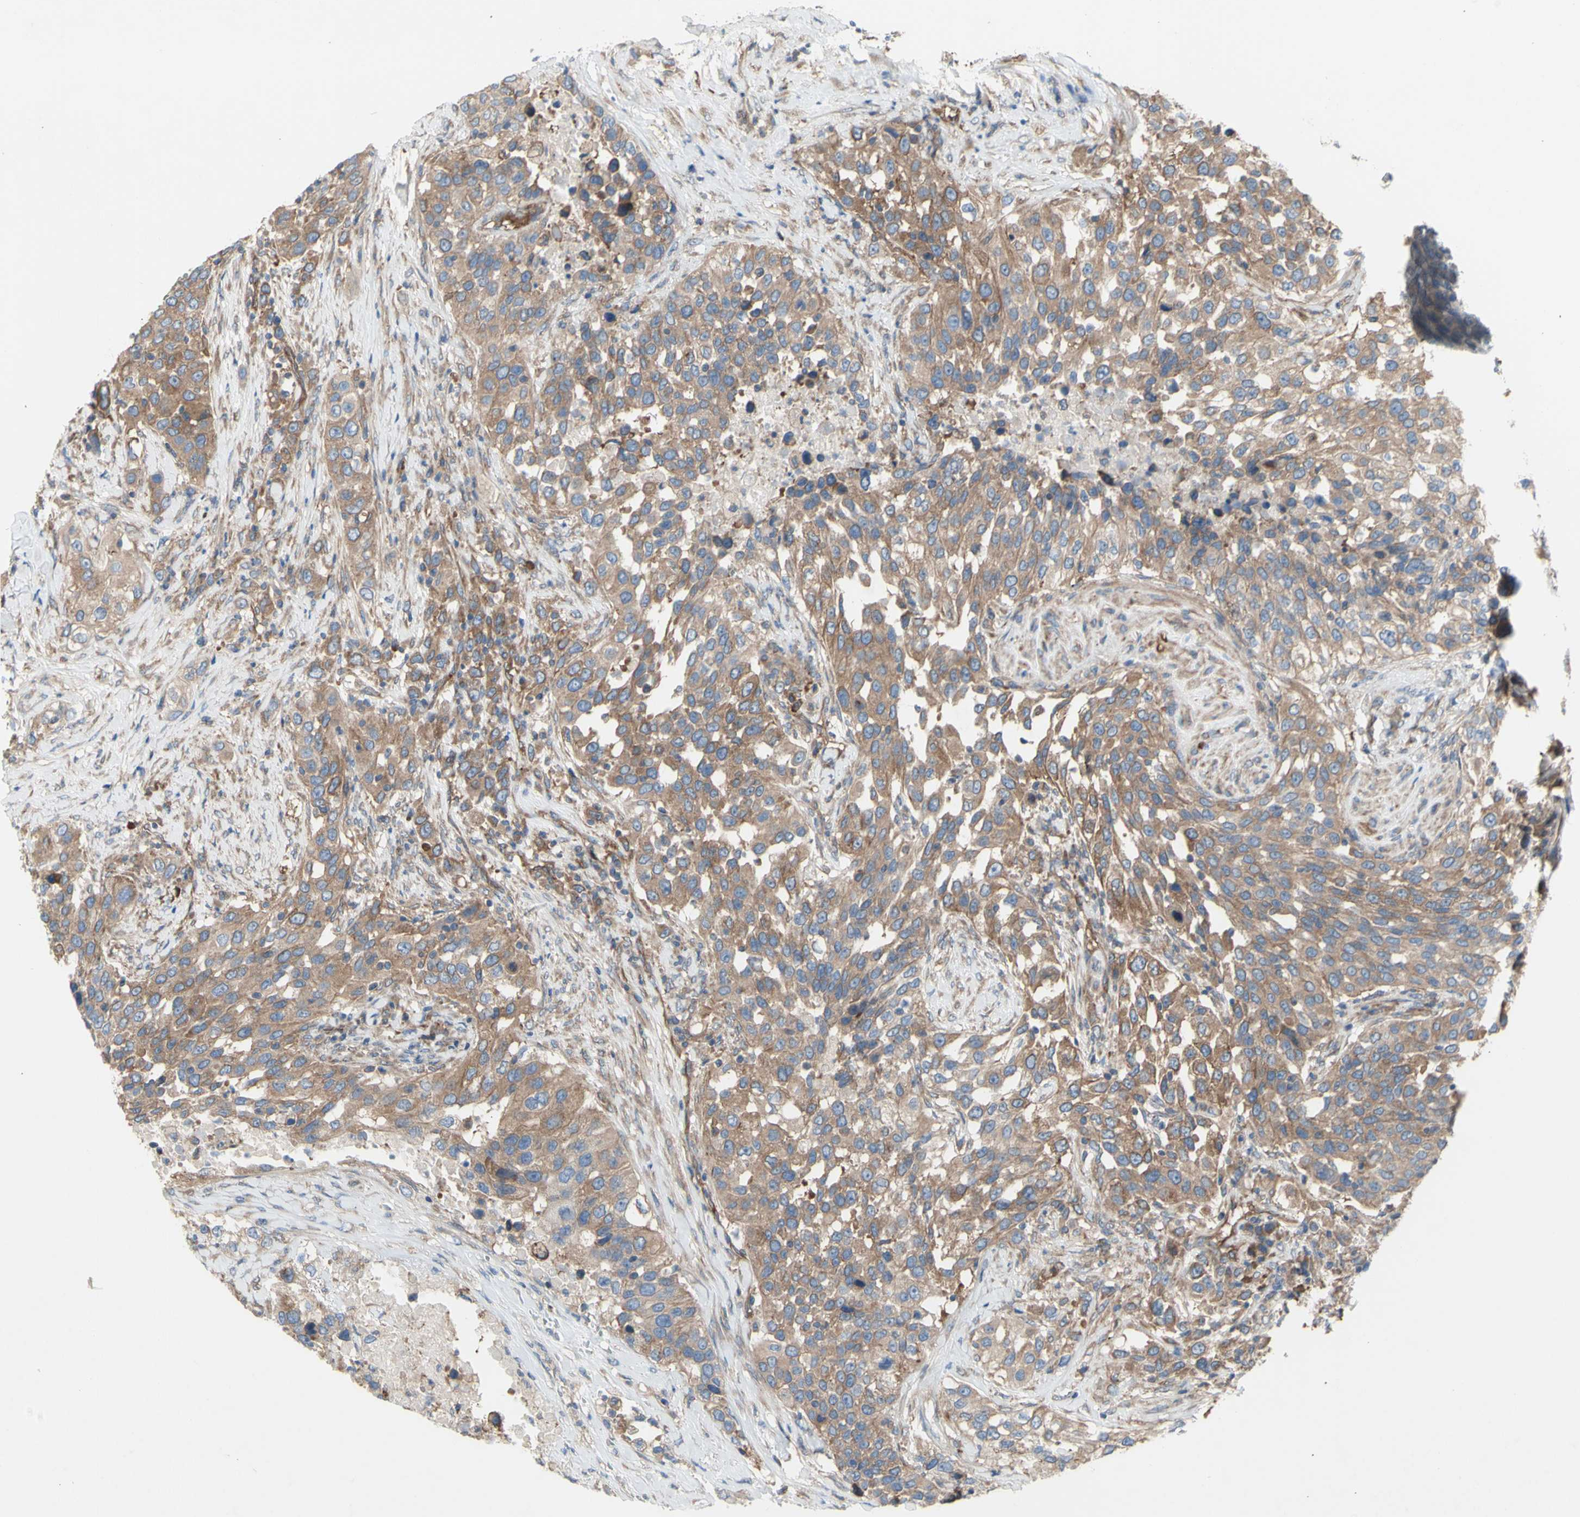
{"staining": {"intensity": "moderate", "quantity": ">75%", "location": "cytoplasmic/membranous"}, "tissue": "urothelial cancer", "cell_type": "Tumor cells", "image_type": "cancer", "snomed": [{"axis": "morphology", "description": "Urothelial carcinoma, High grade"}, {"axis": "topography", "description": "Urinary bladder"}], "caption": "Protein expression by immunohistochemistry (IHC) exhibits moderate cytoplasmic/membranous expression in approximately >75% of tumor cells in urothelial carcinoma (high-grade).", "gene": "KLC1", "patient": {"sex": "female", "age": 80}}